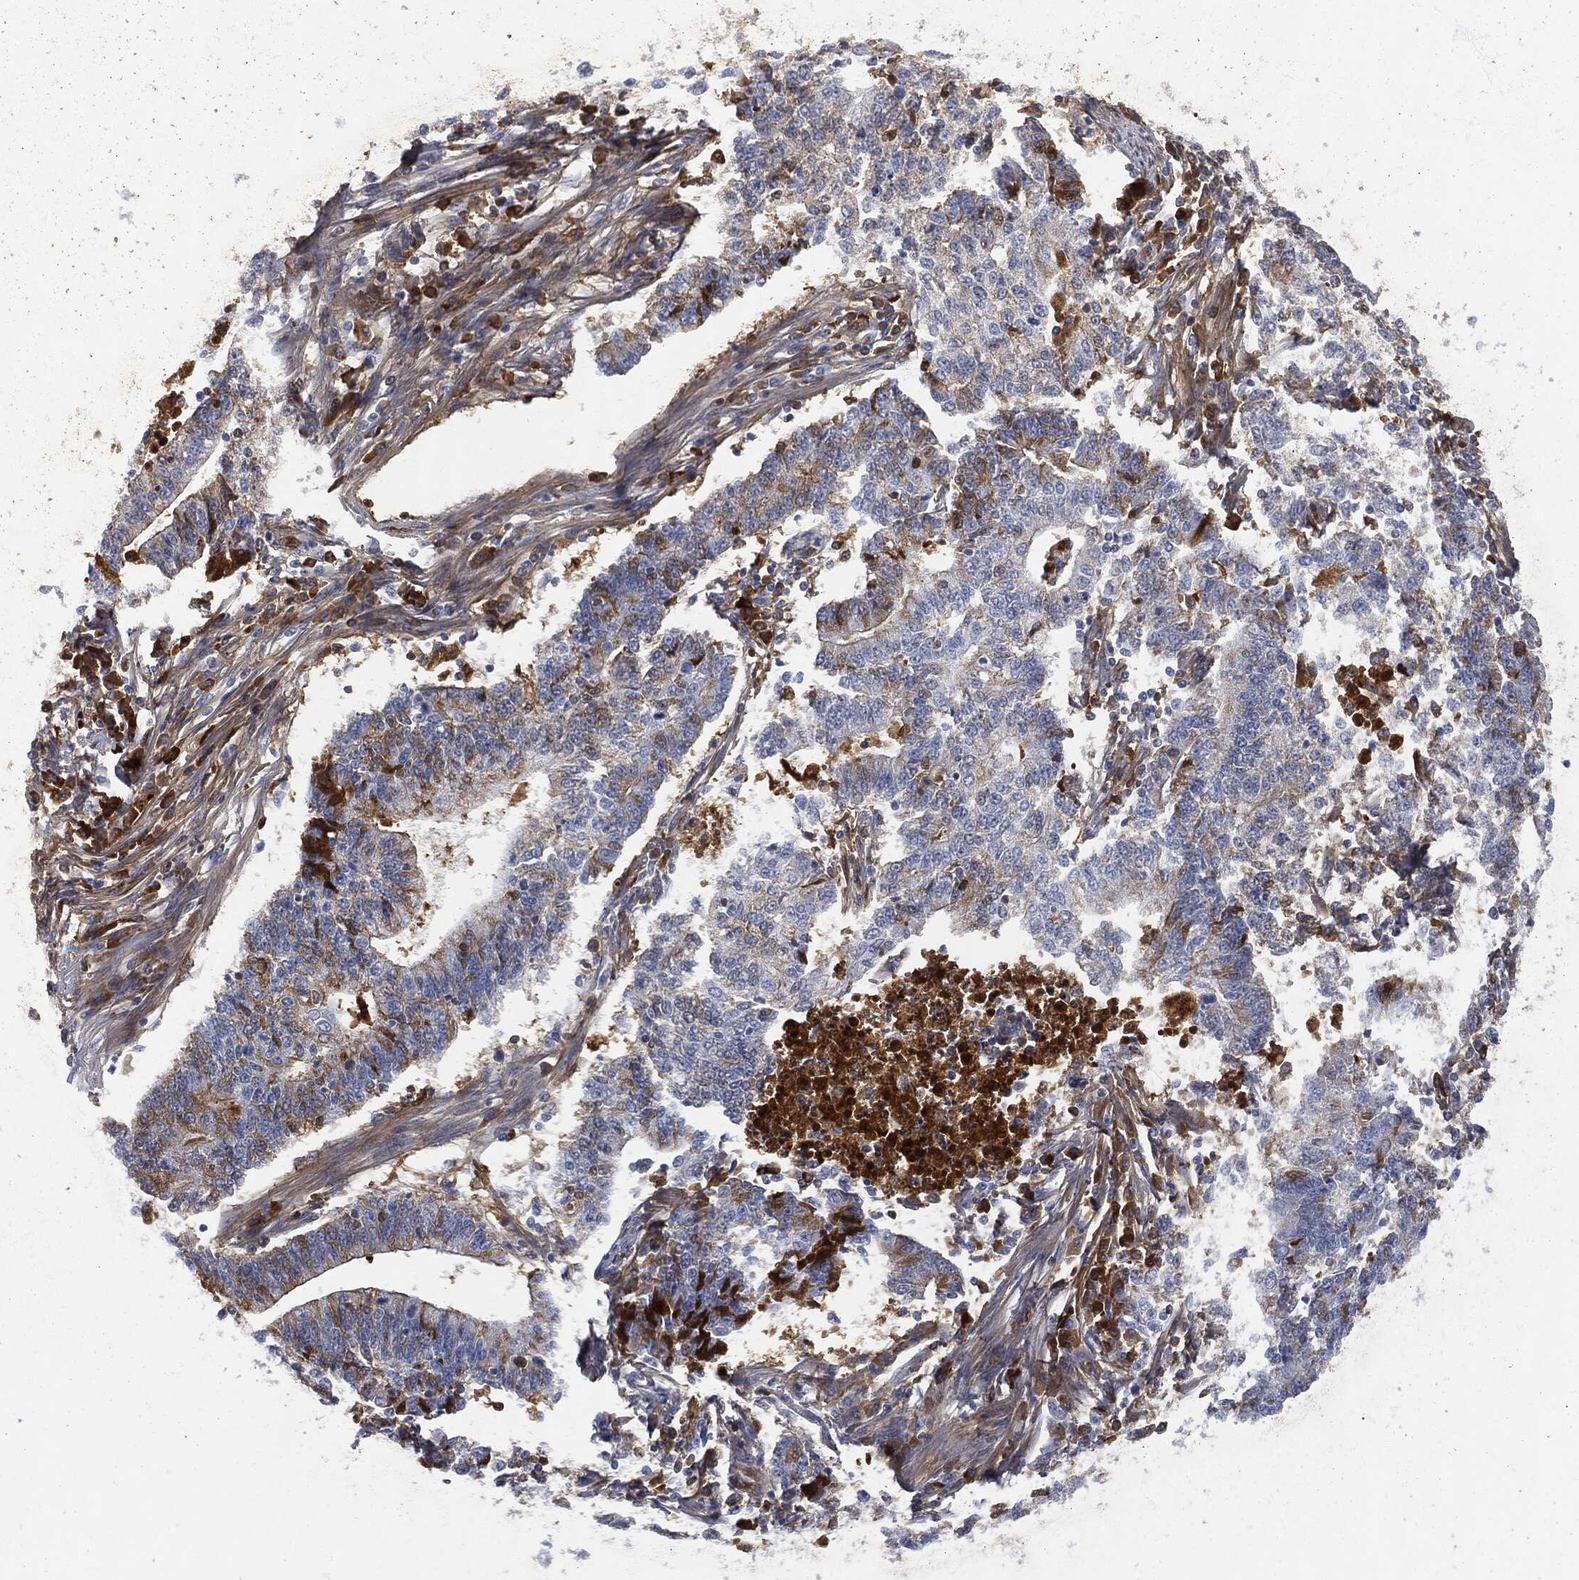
{"staining": {"intensity": "moderate", "quantity": "<25%", "location": "cytoplasmic/membranous"}, "tissue": "endometrial cancer", "cell_type": "Tumor cells", "image_type": "cancer", "snomed": [{"axis": "morphology", "description": "Adenocarcinoma, NOS"}, {"axis": "topography", "description": "Uterus"}, {"axis": "topography", "description": "Endometrium"}], "caption": "Approximately <25% of tumor cells in human endometrial adenocarcinoma reveal moderate cytoplasmic/membranous protein expression as visualized by brown immunohistochemical staining.", "gene": "BTK", "patient": {"sex": "female", "age": 54}}